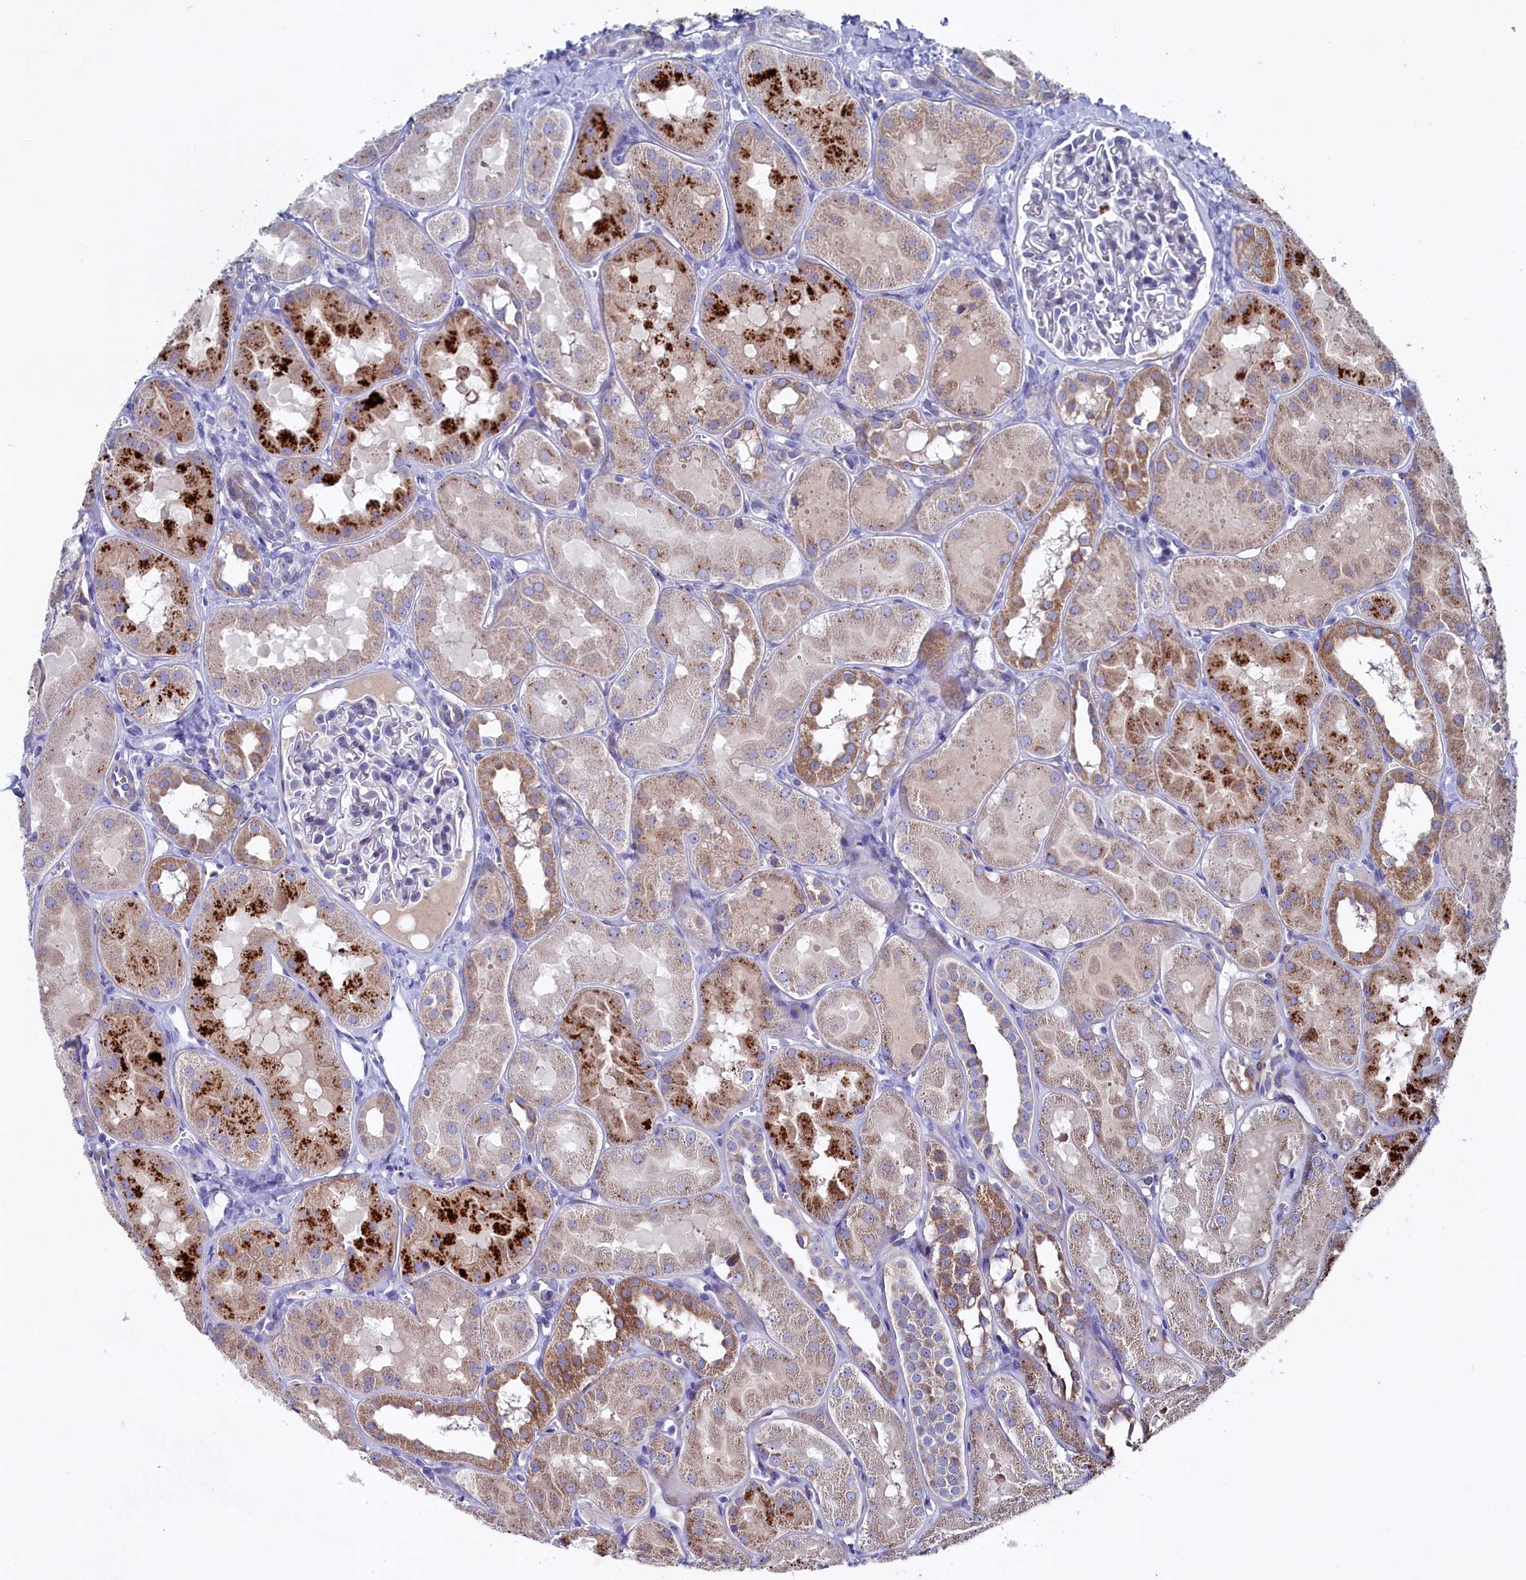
{"staining": {"intensity": "negative", "quantity": "none", "location": "none"}, "tissue": "kidney", "cell_type": "Cells in glomeruli", "image_type": "normal", "snomed": [{"axis": "morphology", "description": "Normal tissue, NOS"}, {"axis": "topography", "description": "Kidney"}, {"axis": "topography", "description": "Urinary bladder"}], "caption": "There is no significant positivity in cells in glomeruli of kidney. (DAB IHC visualized using brightfield microscopy, high magnification).", "gene": "GPR108", "patient": {"sex": "male", "age": 16}}